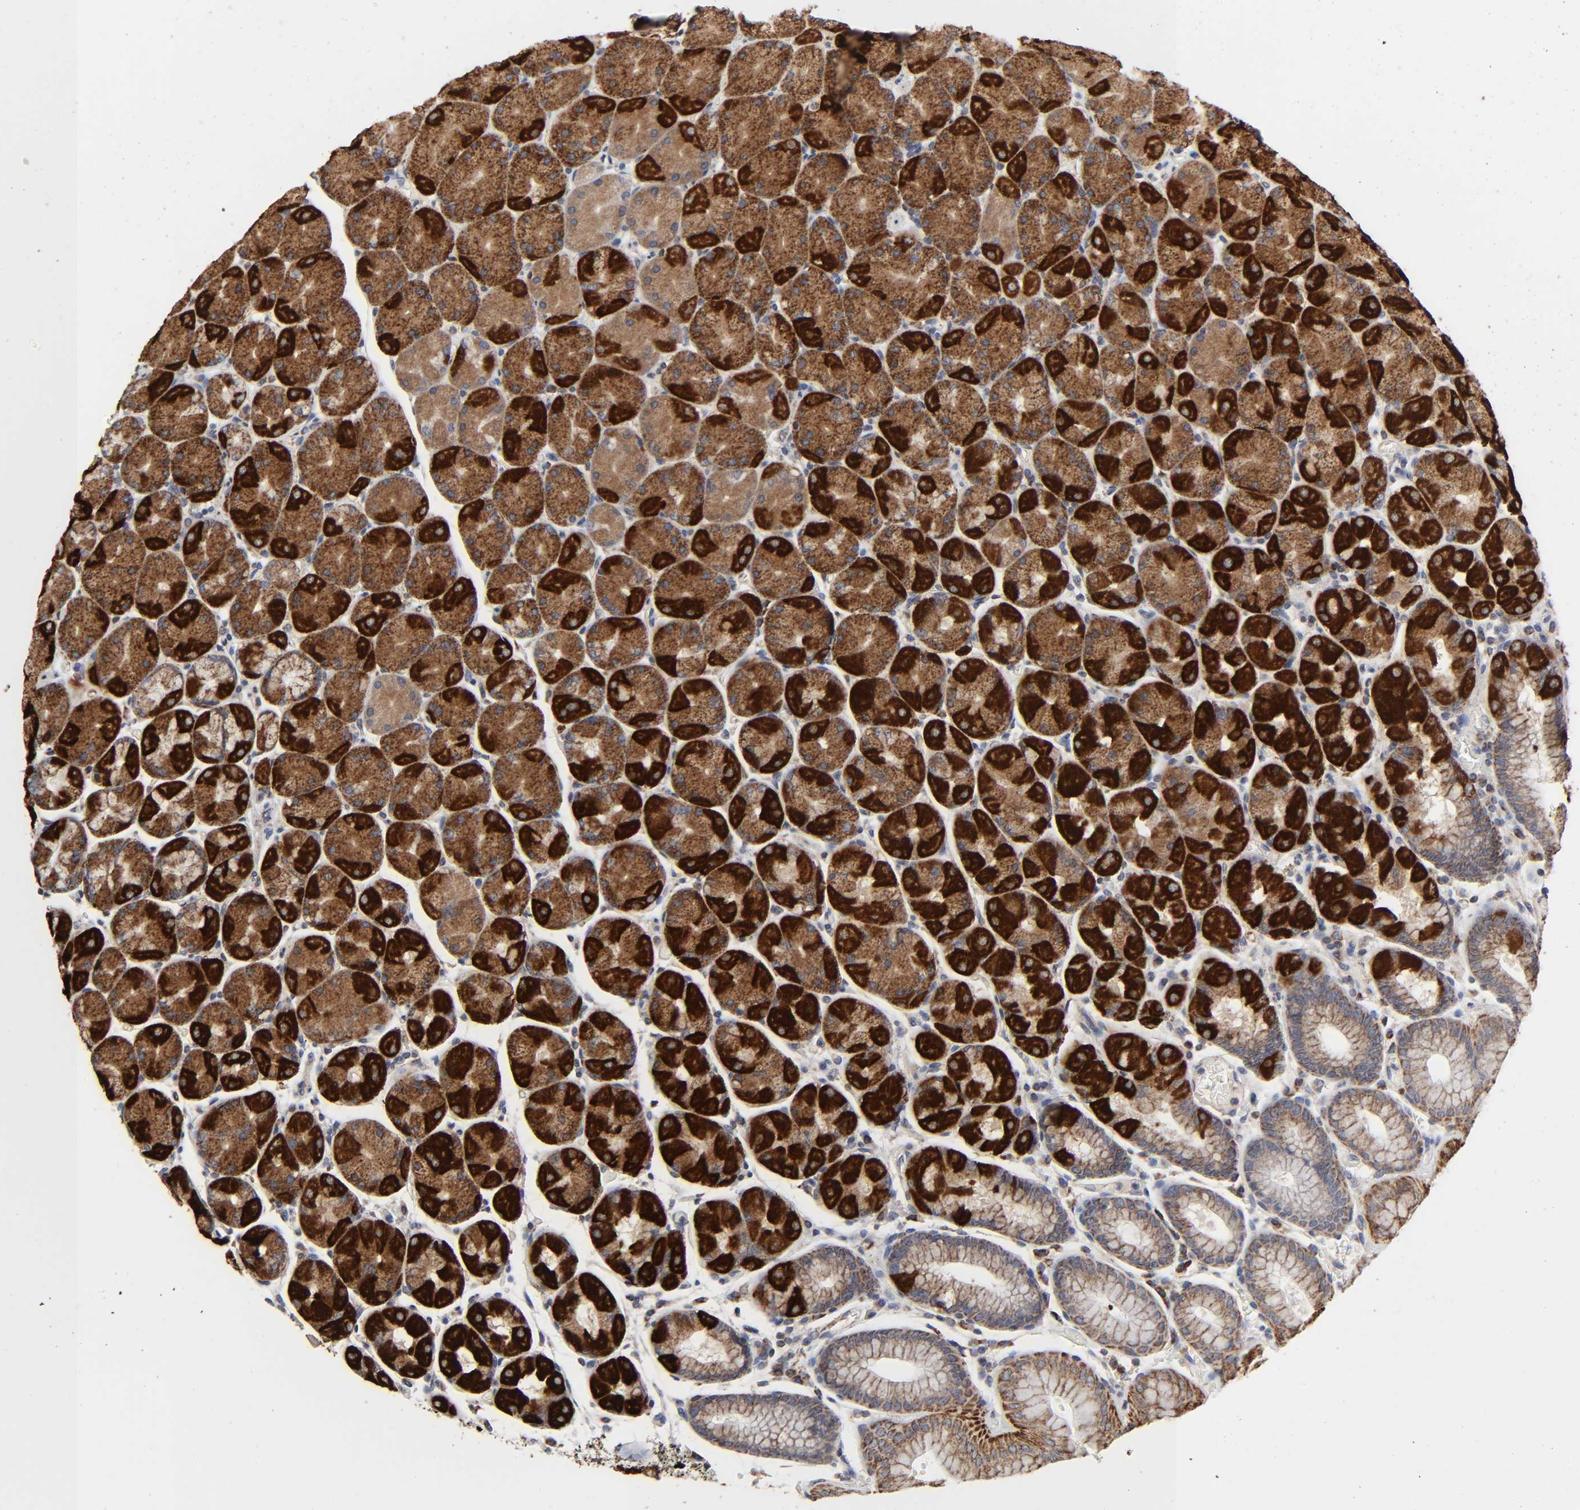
{"staining": {"intensity": "strong", "quantity": ">75%", "location": "cytoplasmic/membranous"}, "tissue": "stomach", "cell_type": "Glandular cells", "image_type": "normal", "snomed": [{"axis": "morphology", "description": "Normal tissue, NOS"}, {"axis": "topography", "description": "Stomach, upper"}, {"axis": "topography", "description": "Stomach"}], "caption": "DAB immunohistochemical staining of benign human stomach demonstrates strong cytoplasmic/membranous protein expression in approximately >75% of glandular cells. (brown staining indicates protein expression, while blue staining denotes nuclei).", "gene": "COX6B1", "patient": {"sex": "male", "age": 76}}